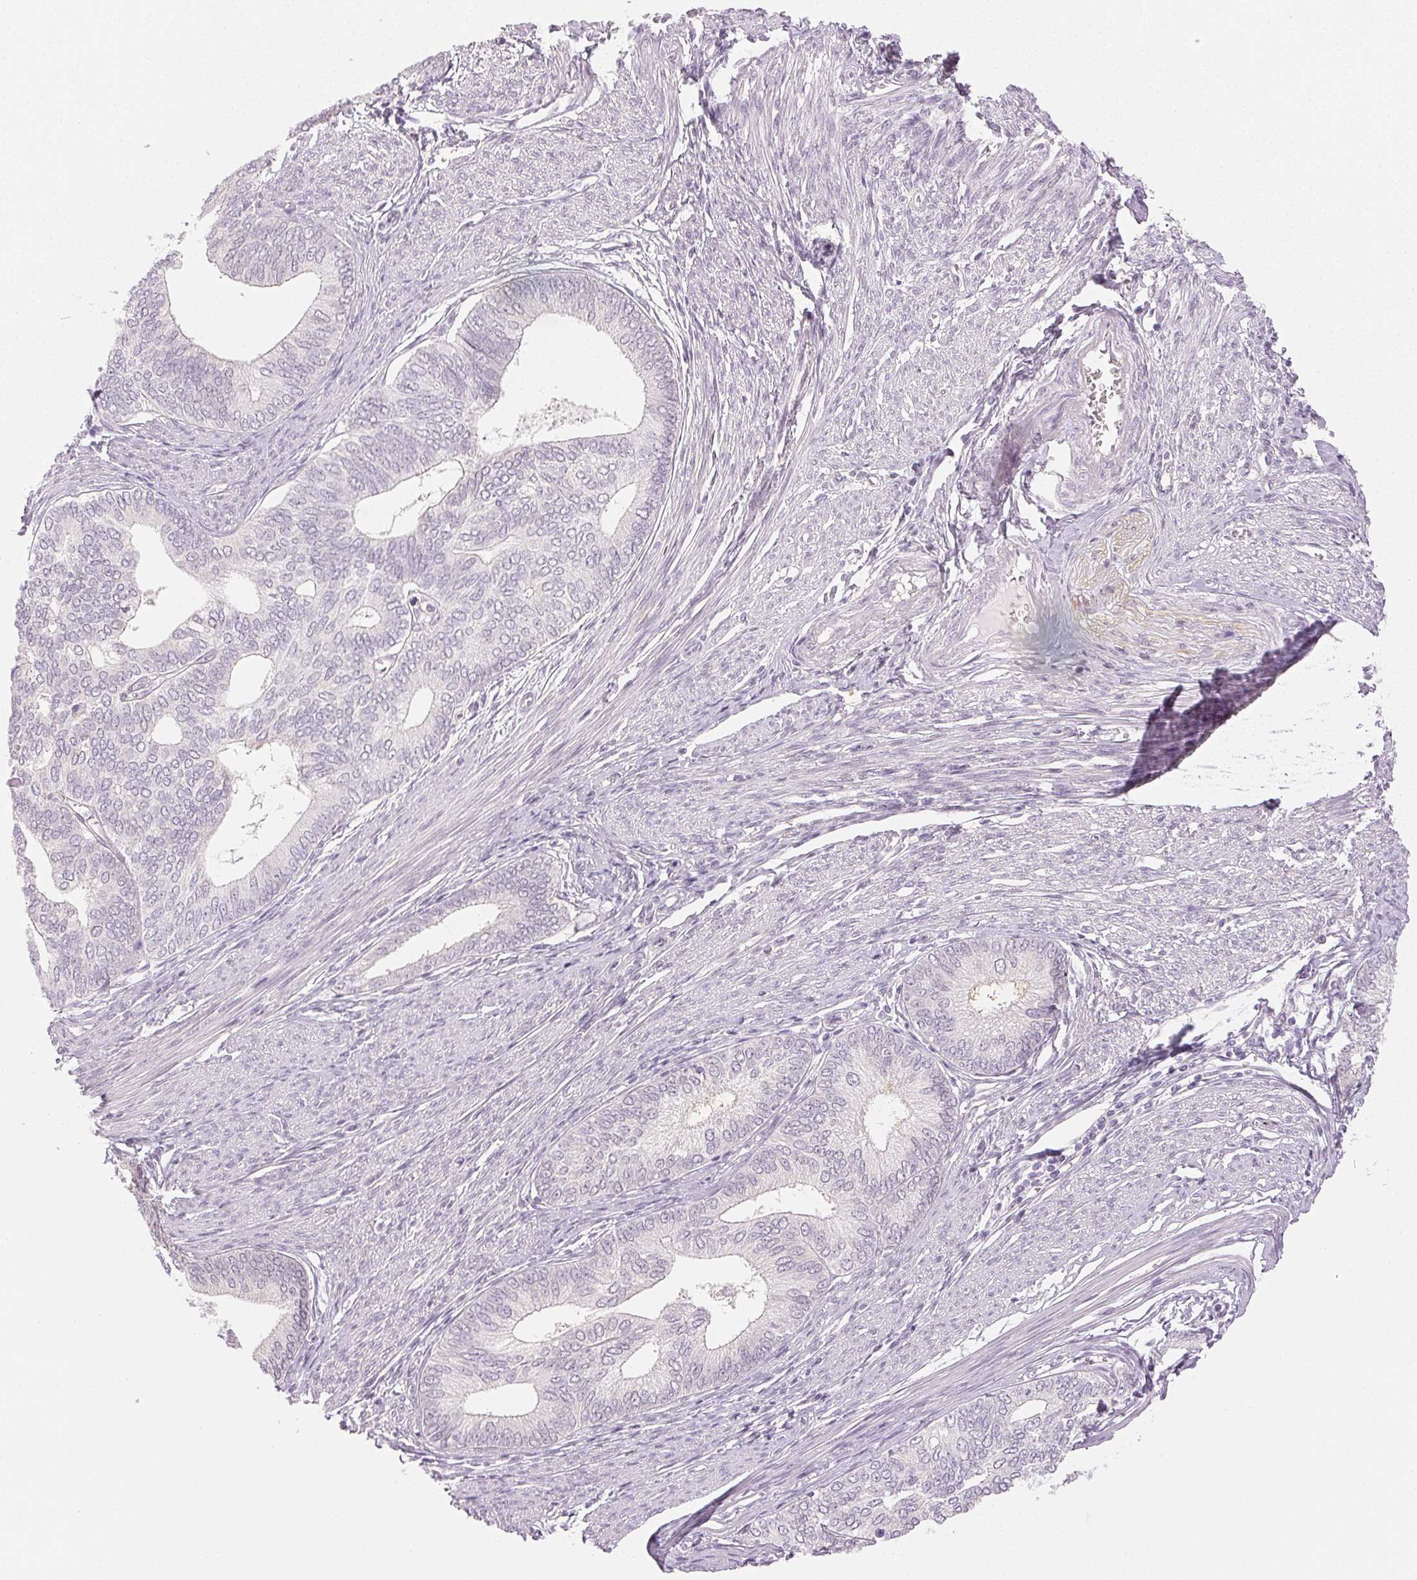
{"staining": {"intensity": "negative", "quantity": "none", "location": "none"}, "tissue": "endometrial cancer", "cell_type": "Tumor cells", "image_type": "cancer", "snomed": [{"axis": "morphology", "description": "Adenocarcinoma, NOS"}, {"axis": "topography", "description": "Endometrium"}], "caption": "Immunohistochemistry (IHC) image of neoplastic tissue: human adenocarcinoma (endometrial) stained with DAB exhibits no significant protein expression in tumor cells.", "gene": "MAP1LC3A", "patient": {"sex": "female", "age": 75}}